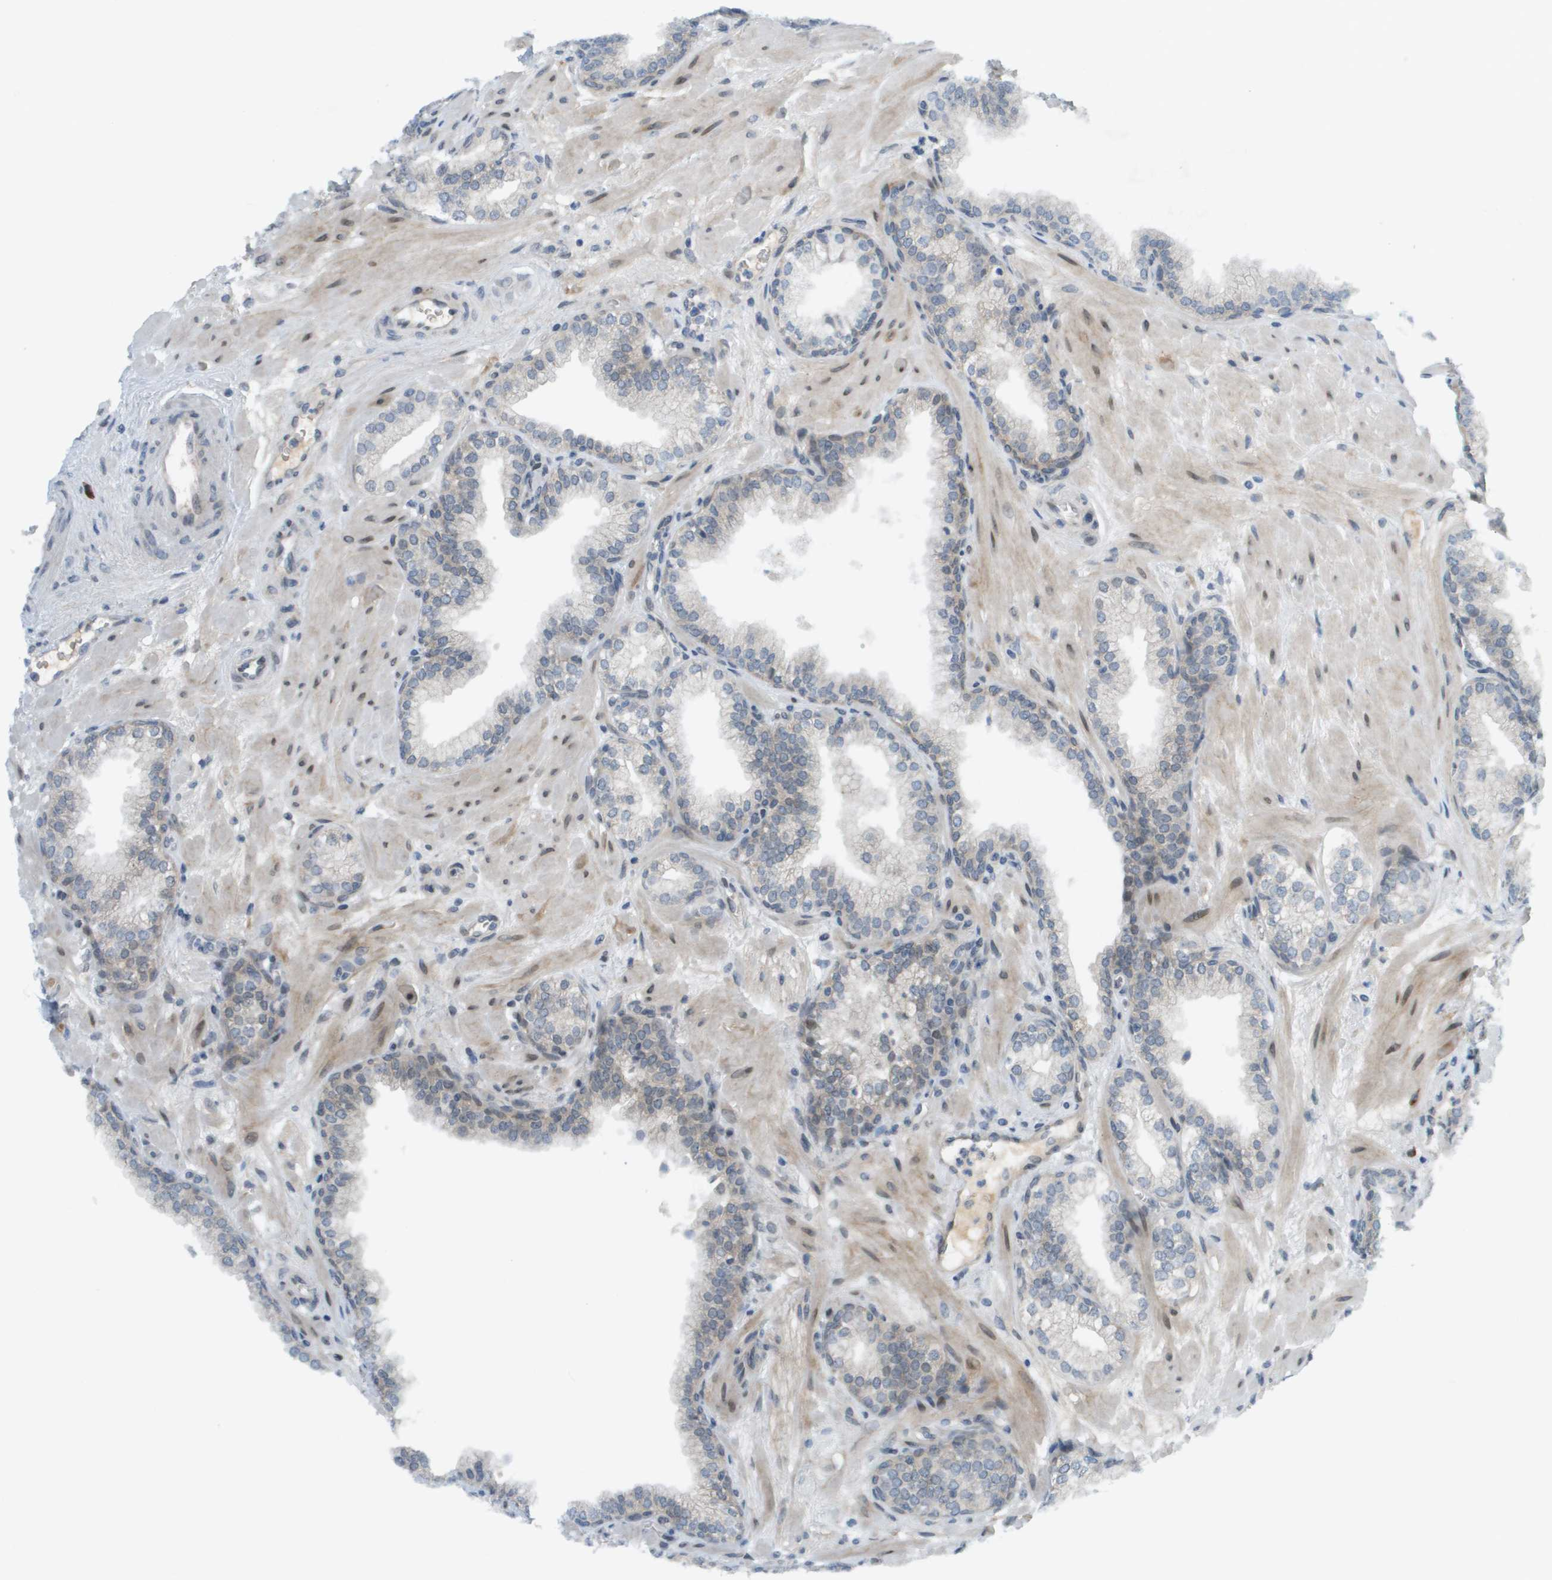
{"staining": {"intensity": "moderate", "quantity": "<25%", "location": "nuclear"}, "tissue": "prostate", "cell_type": "Glandular cells", "image_type": "normal", "snomed": [{"axis": "morphology", "description": "Normal tissue, NOS"}, {"axis": "morphology", "description": "Urothelial carcinoma, Low grade"}, {"axis": "topography", "description": "Urinary bladder"}, {"axis": "topography", "description": "Prostate"}], "caption": "Immunohistochemical staining of unremarkable human prostate demonstrates <25% levels of moderate nuclear protein staining in approximately <25% of glandular cells. The staining was performed using DAB (3,3'-diaminobenzidine), with brown indicating positive protein expression. Nuclei are stained blue with hematoxylin.", "gene": "CACNB4", "patient": {"sex": "male", "age": 60}}